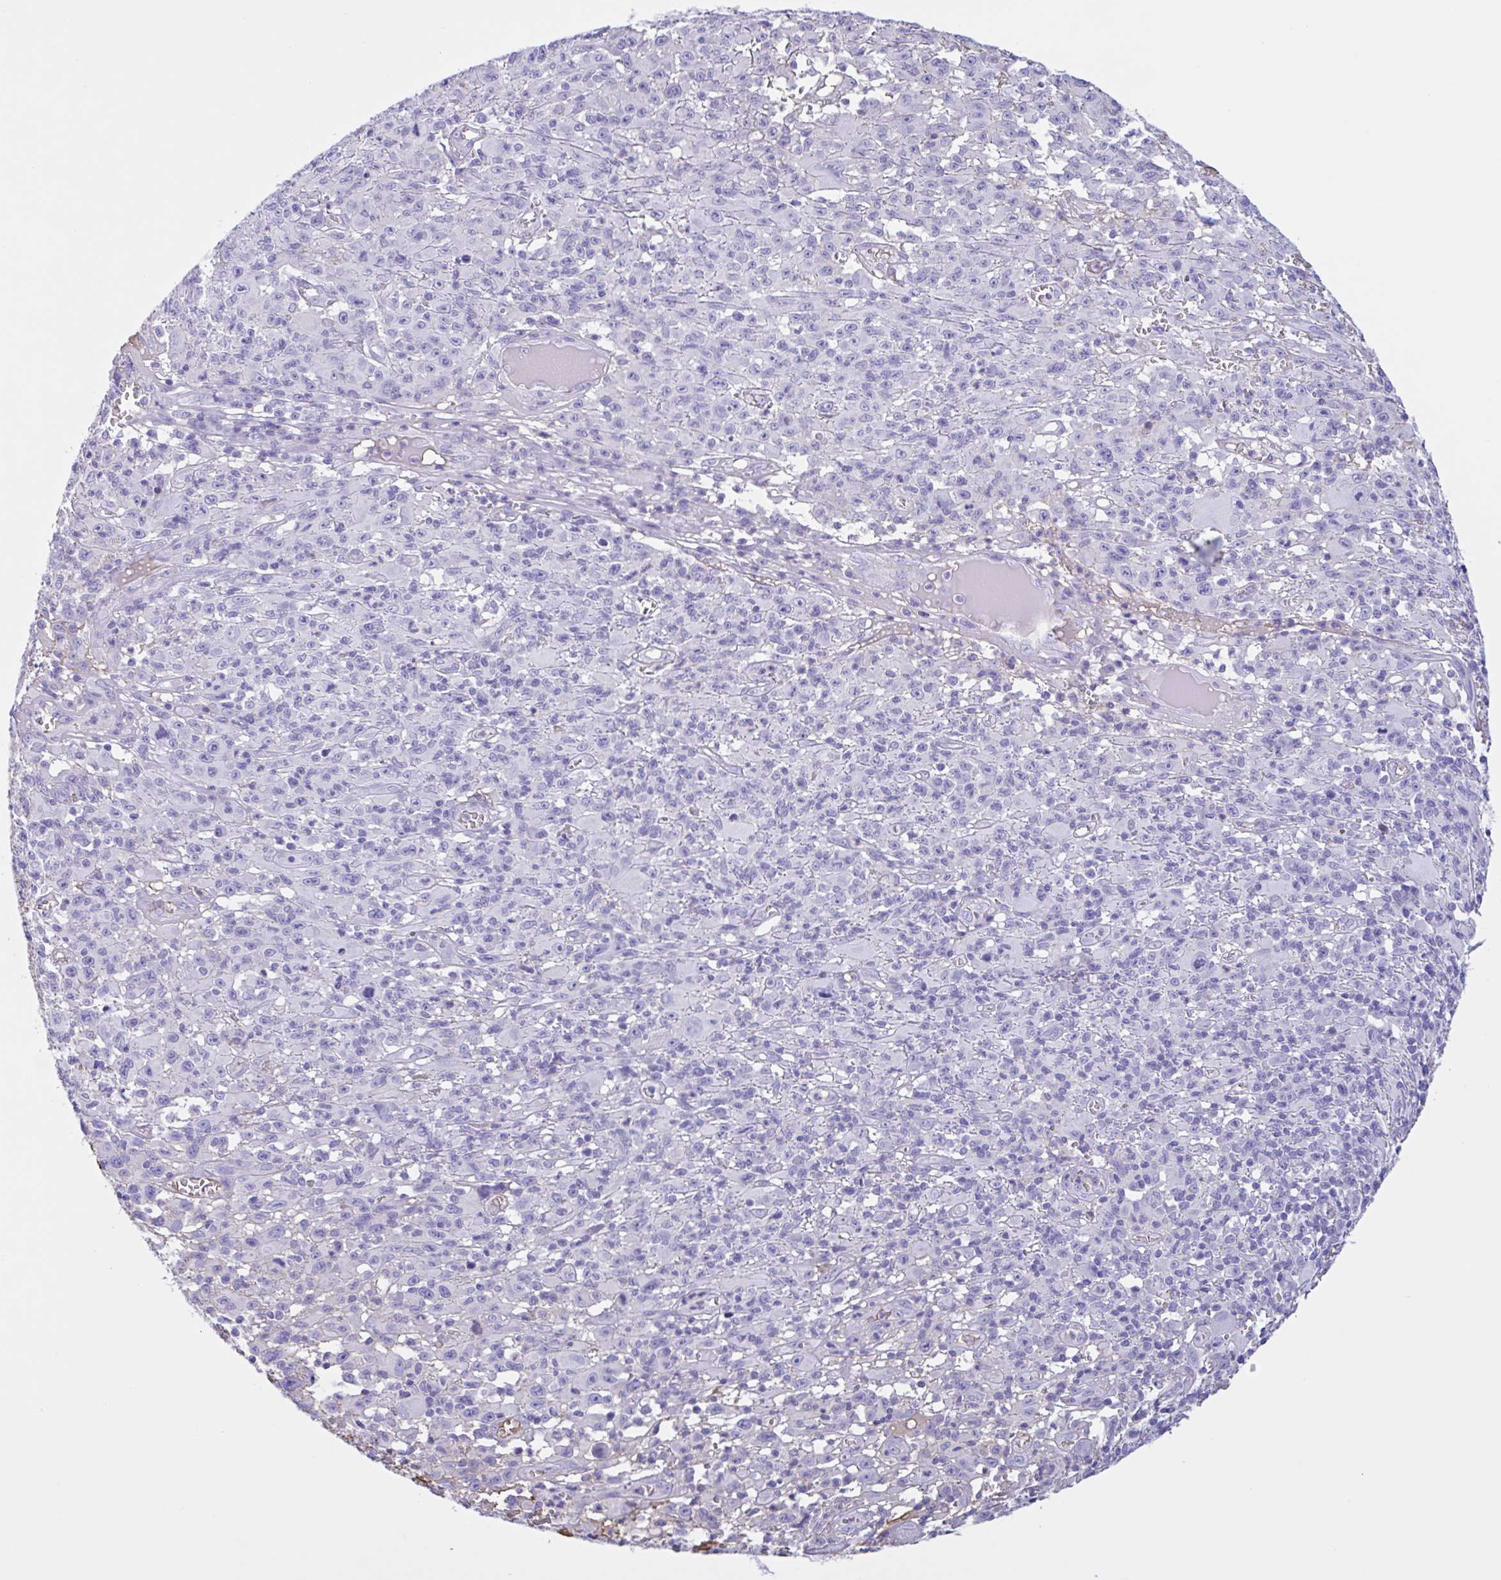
{"staining": {"intensity": "negative", "quantity": "none", "location": "none"}, "tissue": "melanoma", "cell_type": "Tumor cells", "image_type": "cancer", "snomed": [{"axis": "morphology", "description": "Malignant melanoma, NOS"}, {"axis": "topography", "description": "Skin"}], "caption": "This is an immunohistochemistry histopathology image of melanoma. There is no staining in tumor cells.", "gene": "LARGE2", "patient": {"sex": "male", "age": 46}}